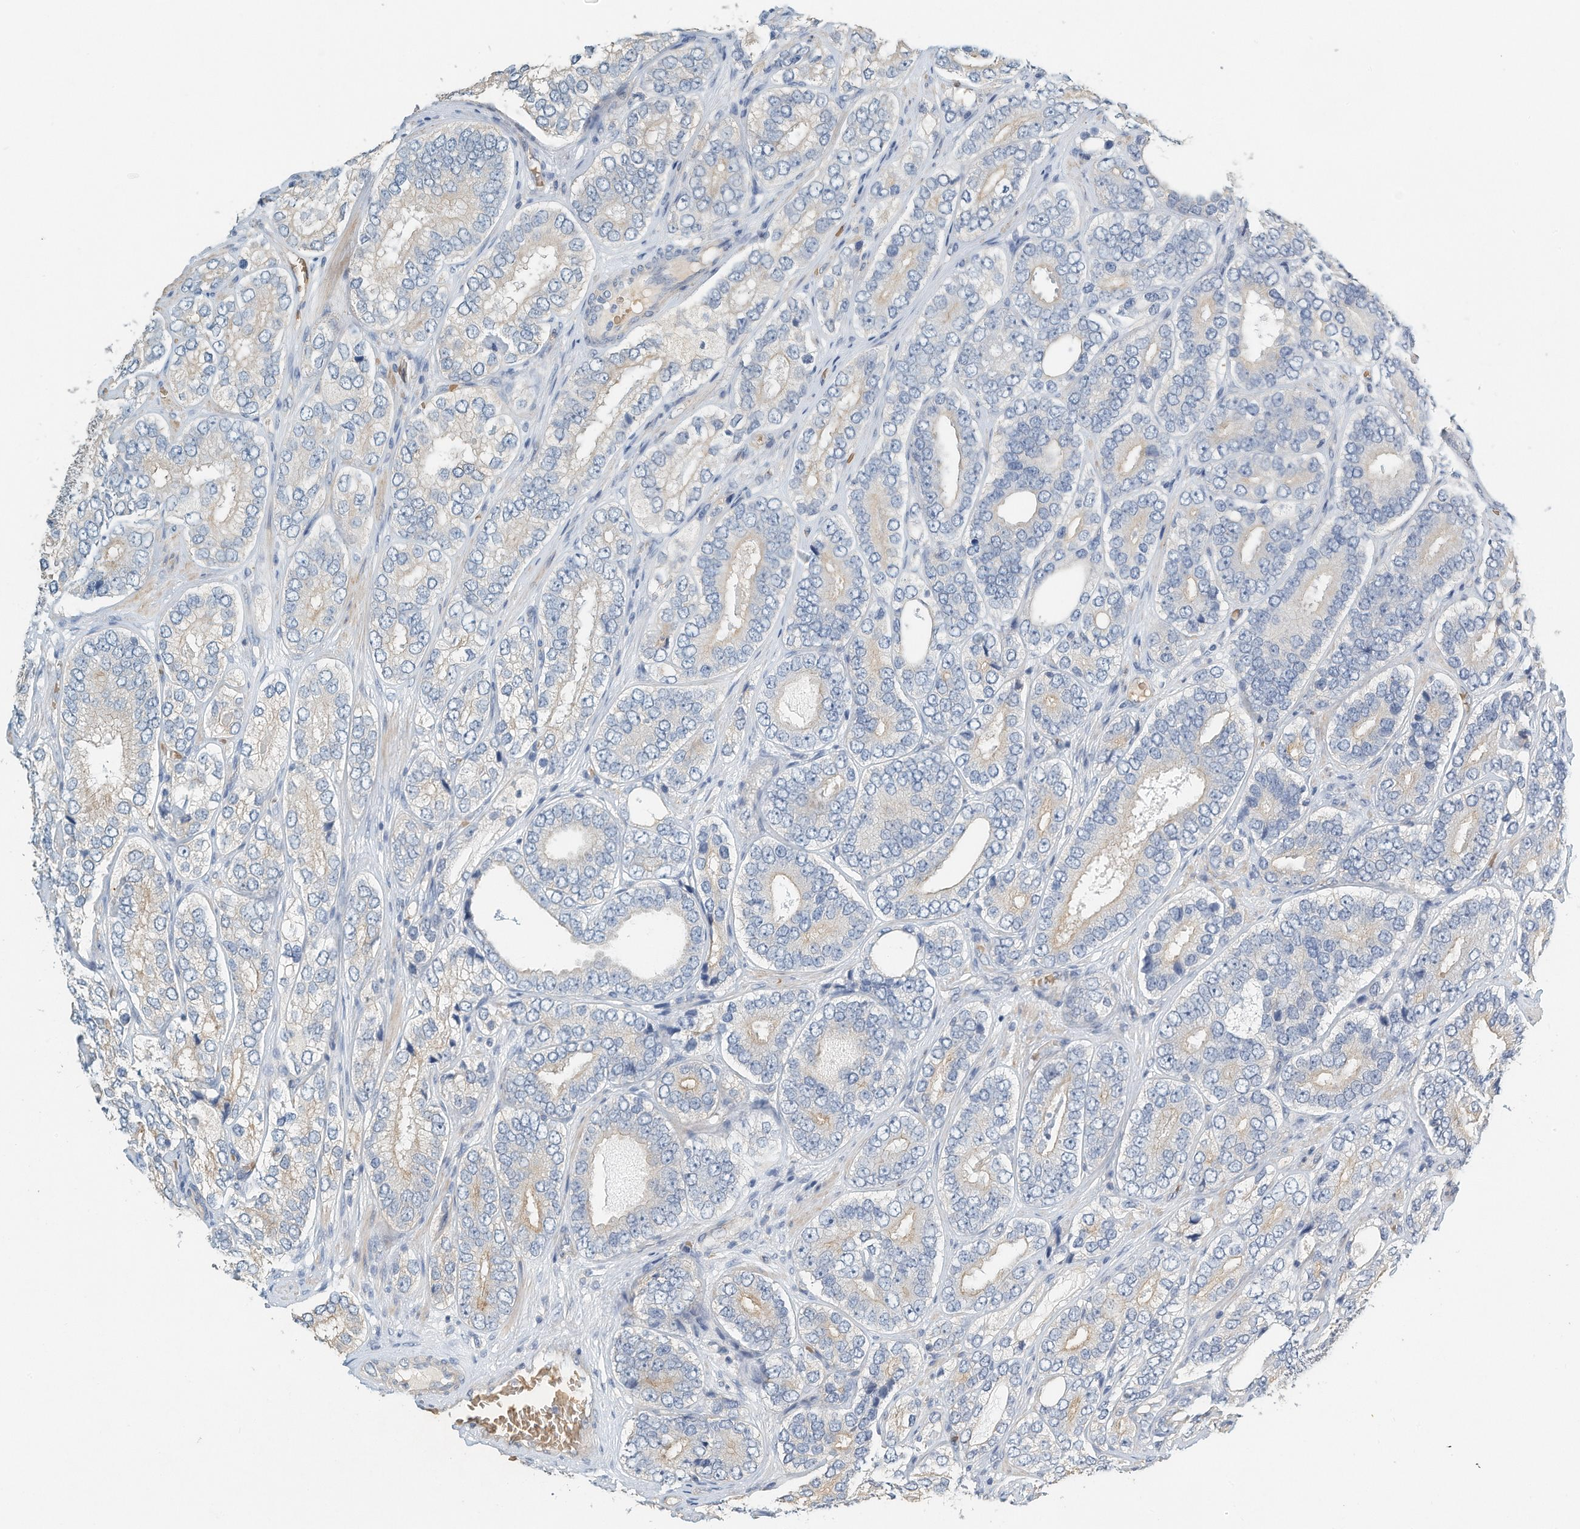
{"staining": {"intensity": "negative", "quantity": "none", "location": "none"}, "tissue": "prostate cancer", "cell_type": "Tumor cells", "image_type": "cancer", "snomed": [{"axis": "morphology", "description": "Adenocarcinoma, High grade"}, {"axis": "topography", "description": "Prostate"}], "caption": "Immunohistochemistry (IHC) photomicrograph of prostate cancer (high-grade adenocarcinoma) stained for a protein (brown), which exhibits no expression in tumor cells. (DAB immunohistochemistry with hematoxylin counter stain).", "gene": "RCAN3", "patient": {"sex": "male", "age": 56}}